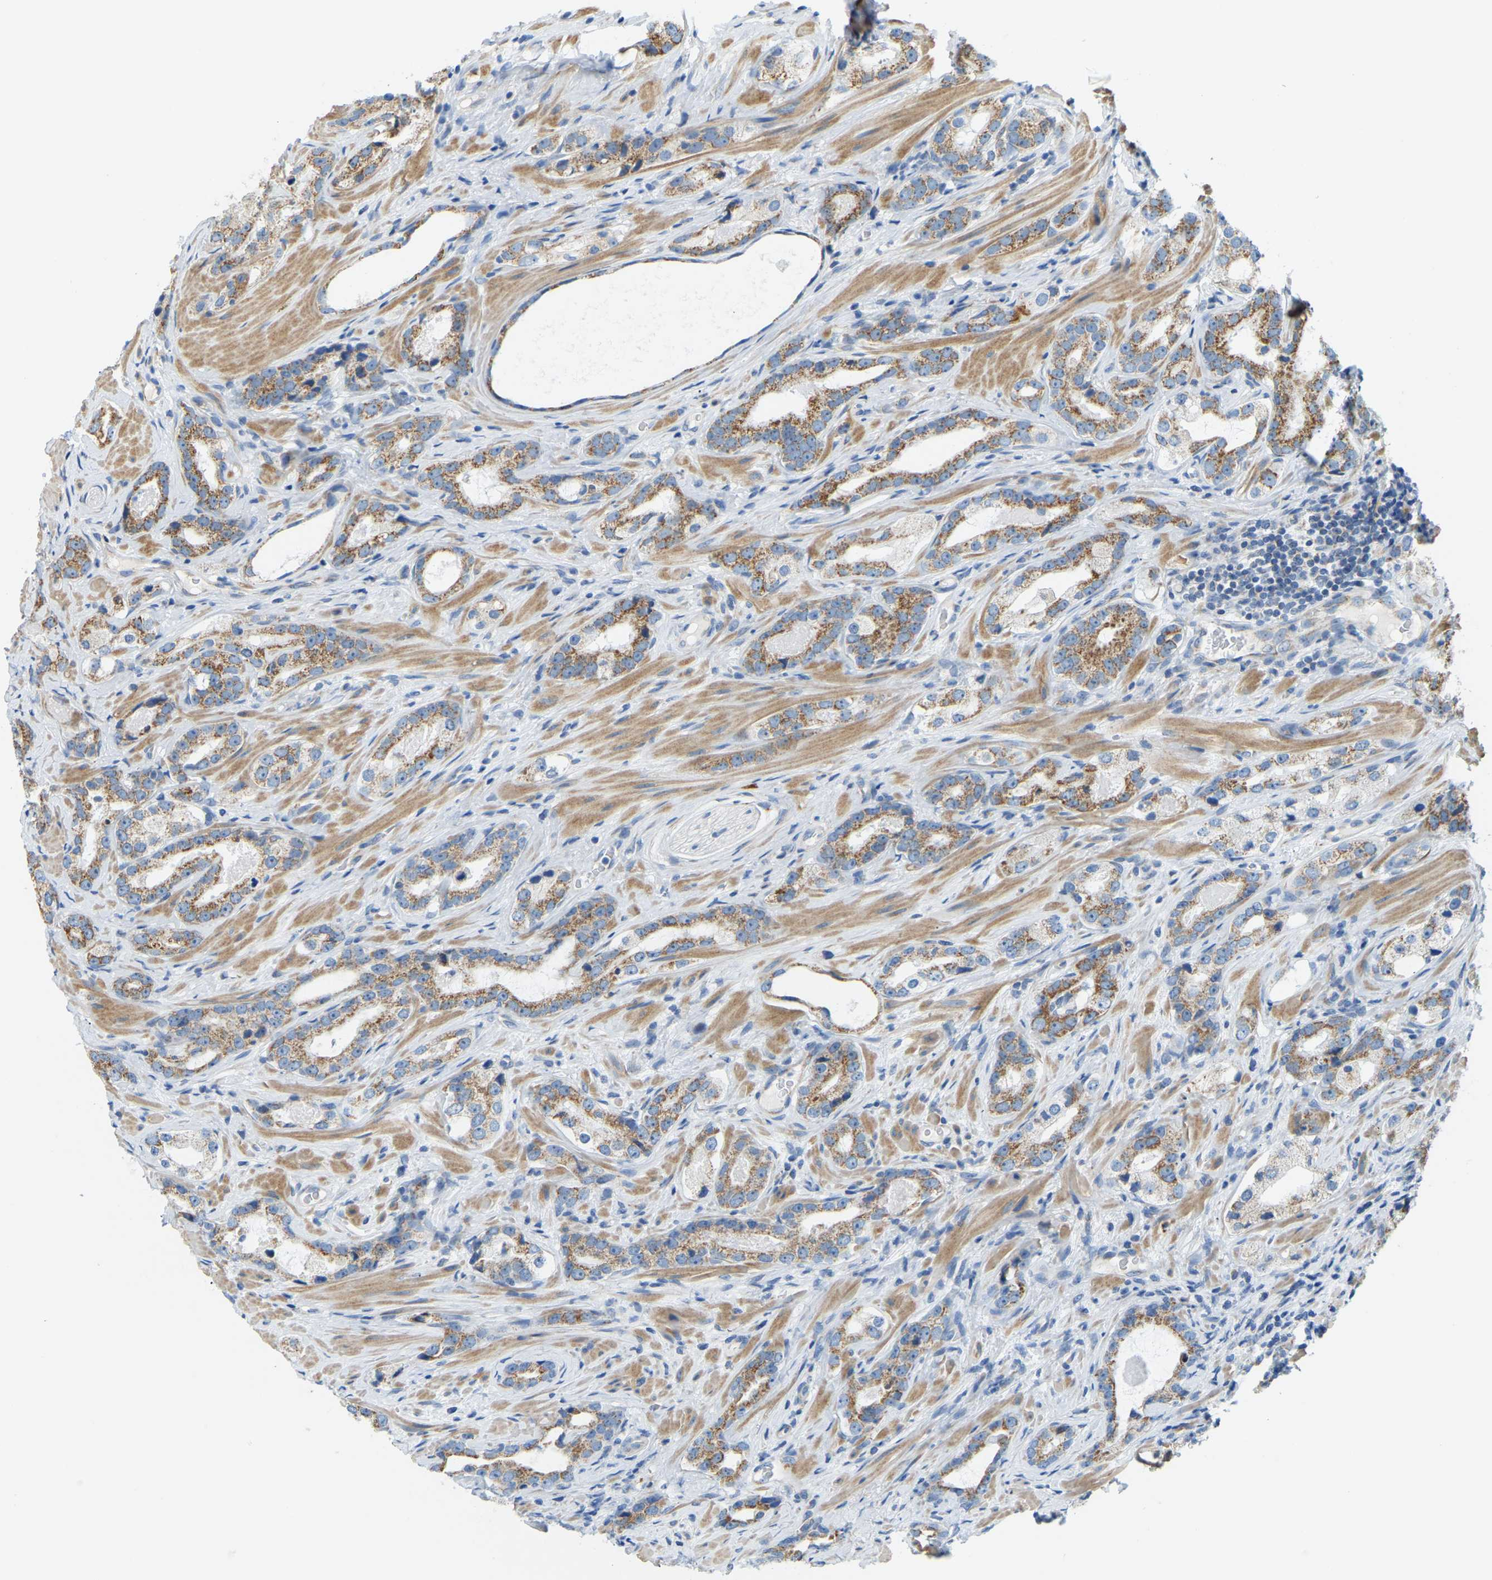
{"staining": {"intensity": "moderate", "quantity": ">75%", "location": "cytoplasmic/membranous"}, "tissue": "prostate cancer", "cell_type": "Tumor cells", "image_type": "cancer", "snomed": [{"axis": "morphology", "description": "Adenocarcinoma, High grade"}, {"axis": "topography", "description": "Prostate"}], "caption": "Immunohistochemical staining of human adenocarcinoma (high-grade) (prostate) displays moderate cytoplasmic/membranous protein staining in about >75% of tumor cells.", "gene": "GDA", "patient": {"sex": "male", "age": 63}}